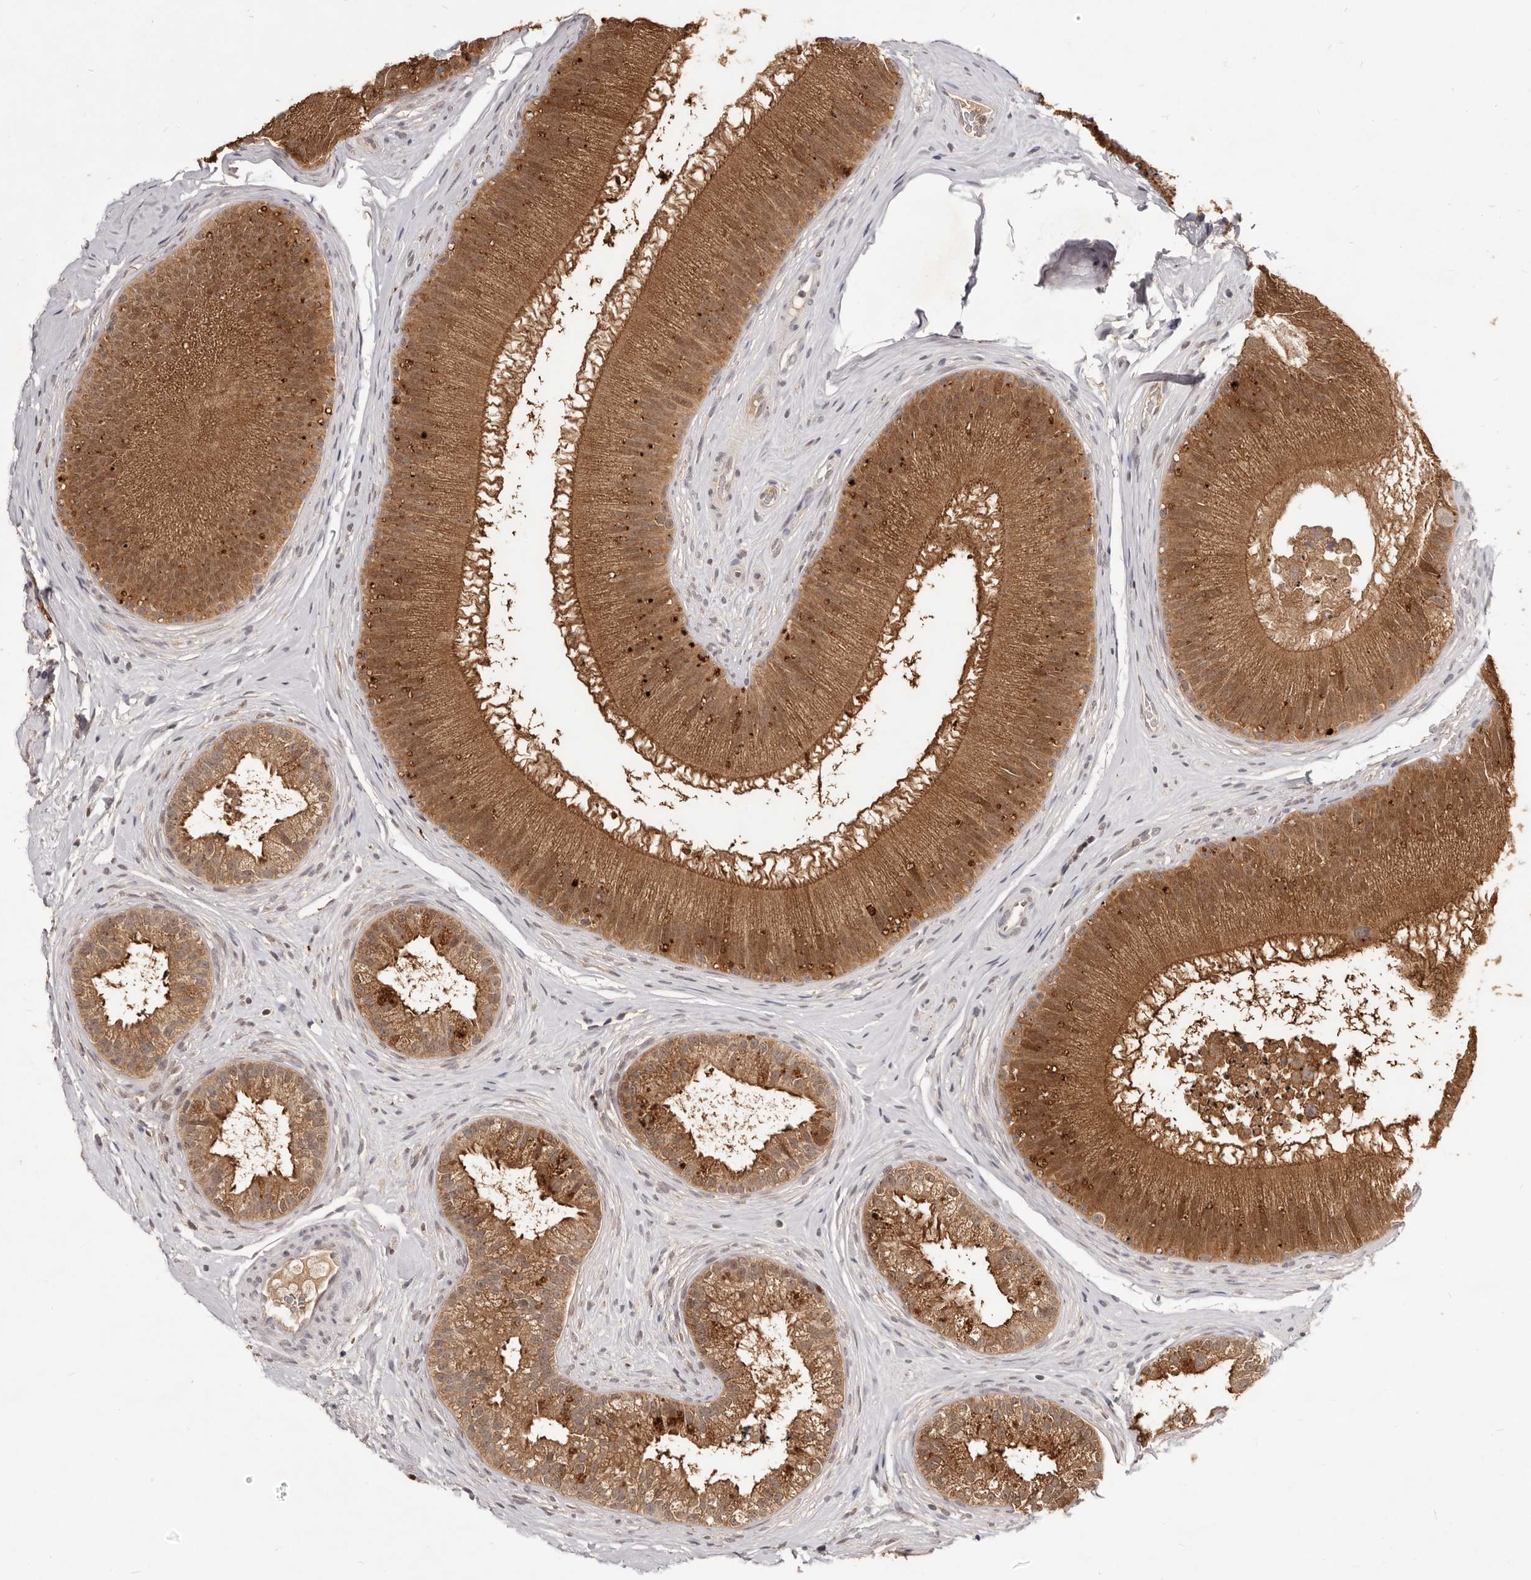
{"staining": {"intensity": "moderate", "quantity": ">75%", "location": "cytoplasmic/membranous"}, "tissue": "epididymis", "cell_type": "Glandular cells", "image_type": "normal", "snomed": [{"axis": "morphology", "description": "Normal tissue, NOS"}, {"axis": "topography", "description": "Epididymis"}], "caption": "Protein positivity by immunohistochemistry demonstrates moderate cytoplasmic/membranous expression in about >75% of glandular cells in normal epididymis.", "gene": "TSPAN13", "patient": {"sex": "male", "age": 45}}